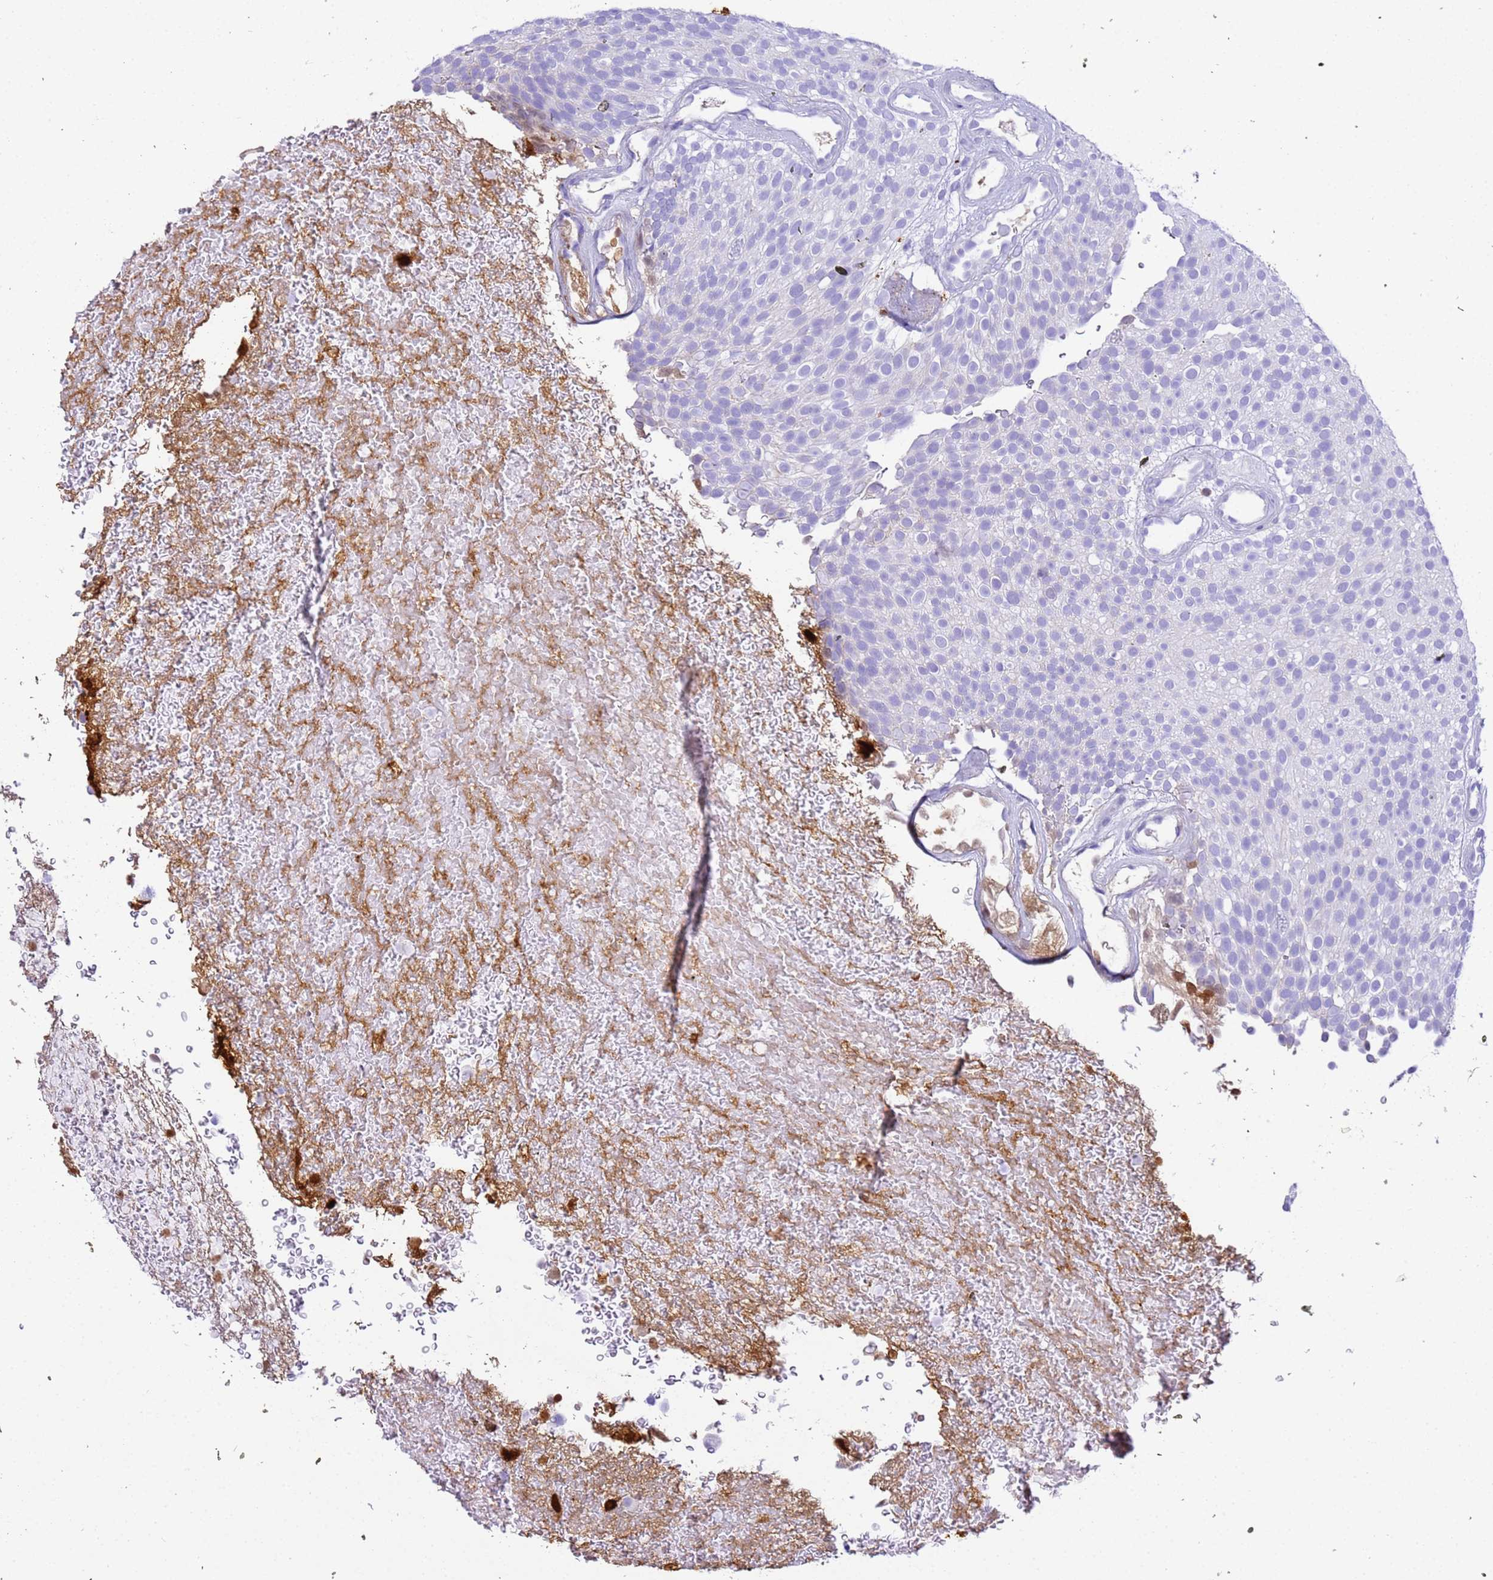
{"staining": {"intensity": "negative", "quantity": "none", "location": "none"}, "tissue": "urothelial cancer", "cell_type": "Tumor cells", "image_type": "cancer", "snomed": [{"axis": "morphology", "description": "Urothelial carcinoma, Low grade"}, {"axis": "topography", "description": "Urinary bladder"}], "caption": "This is a histopathology image of IHC staining of urothelial cancer, which shows no positivity in tumor cells.", "gene": "CFHR2", "patient": {"sex": "male", "age": 78}}